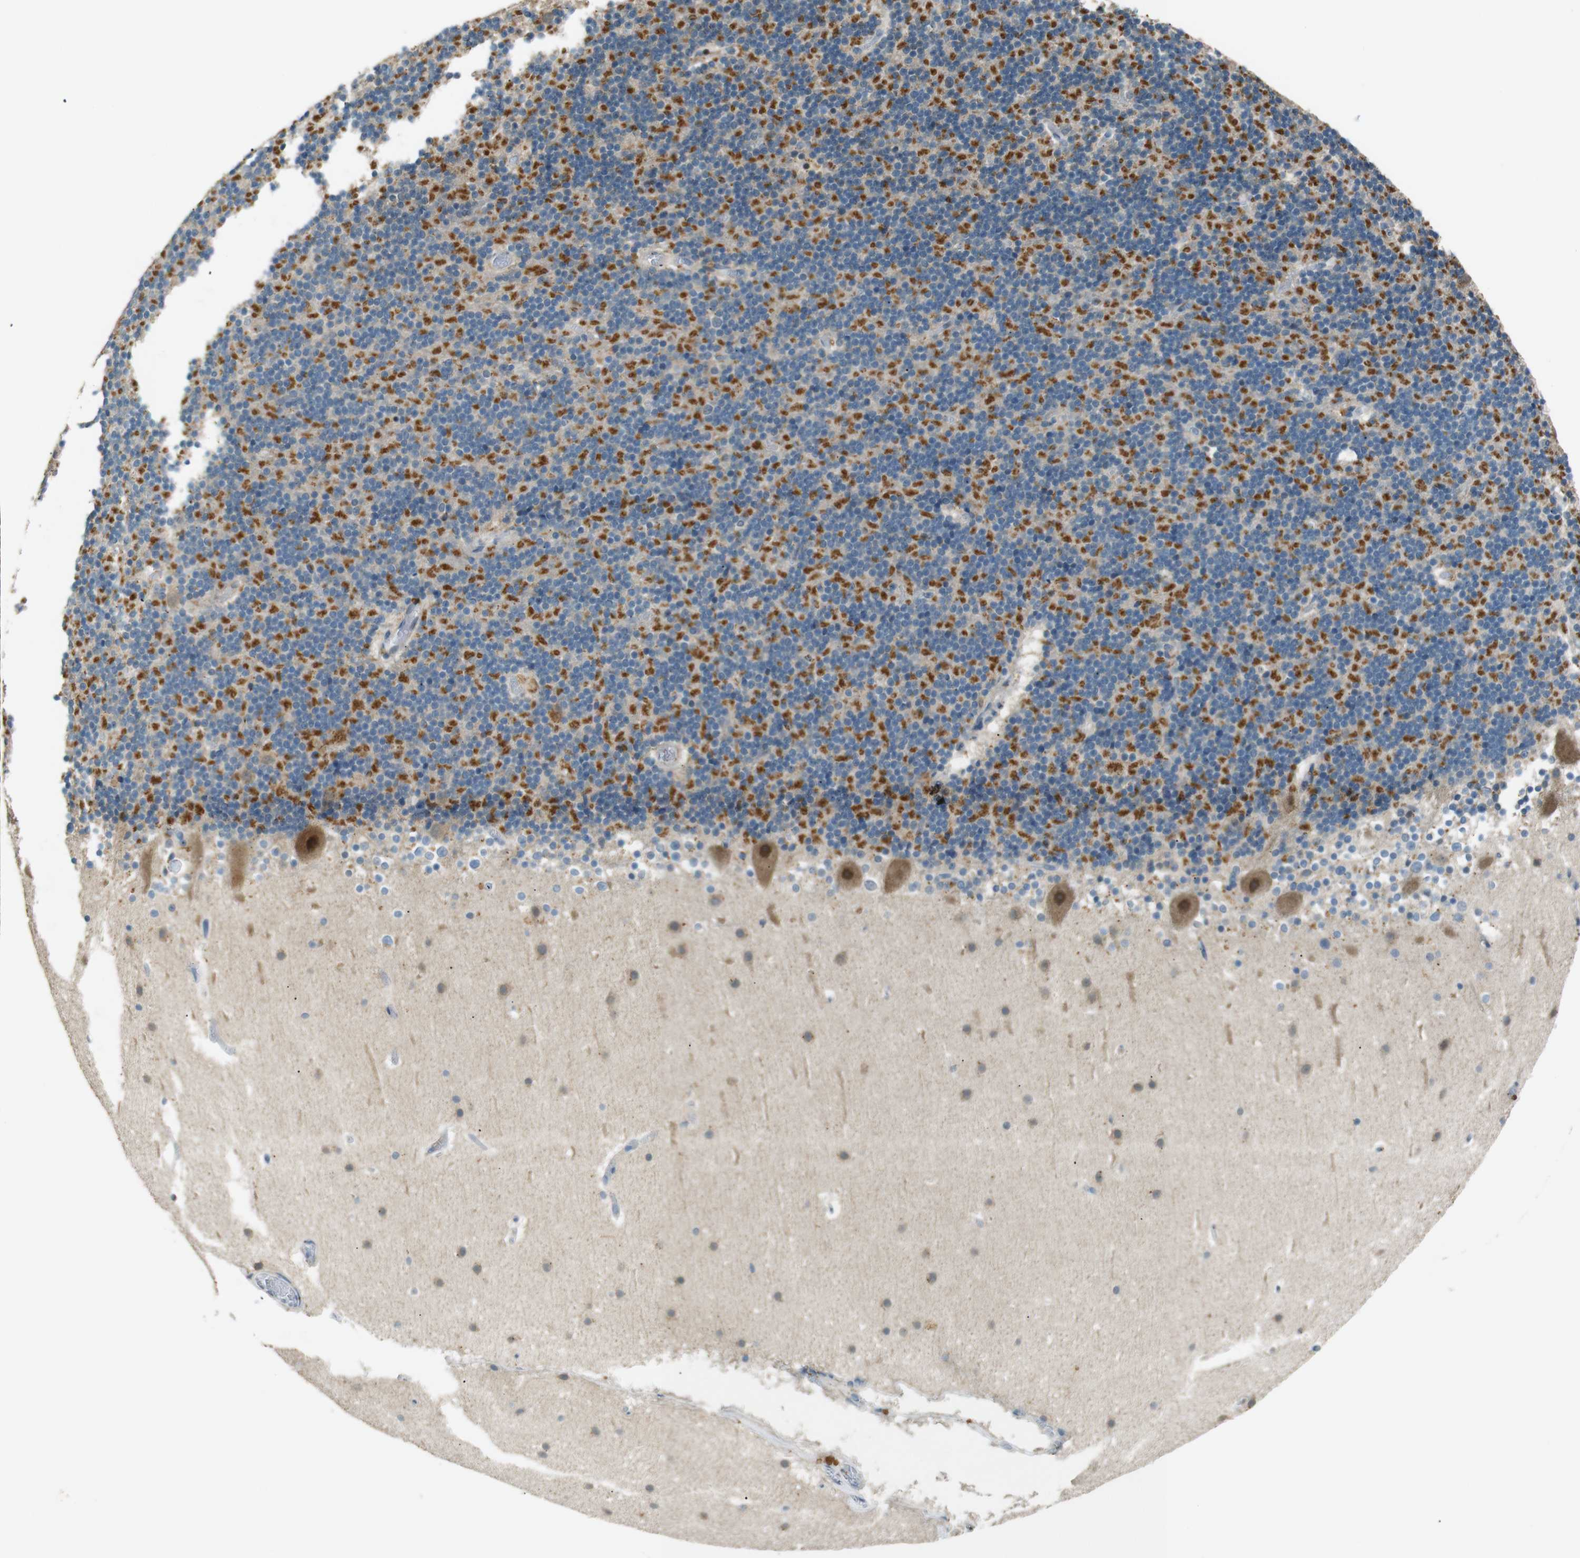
{"staining": {"intensity": "moderate", "quantity": "25%-75%", "location": "cytoplasmic/membranous"}, "tissue": "cerebellum", "cell_type": "Cells in granular layer", "image_type": "normal", "snomed": [{"axis": "morphology", "description": "Normal tissue, NOS"}, {"axis": "topography", "description": "Cerebellum"}], "caption": "Immunohistochemical staining of normal human cerebellum exhibits medium levels of moderate cytoplasmic/membranous positivity in about 25%-75% of cells in granular layer.", "gene": "MAGI2", "patient": {"sex": "male", "age": 45}}